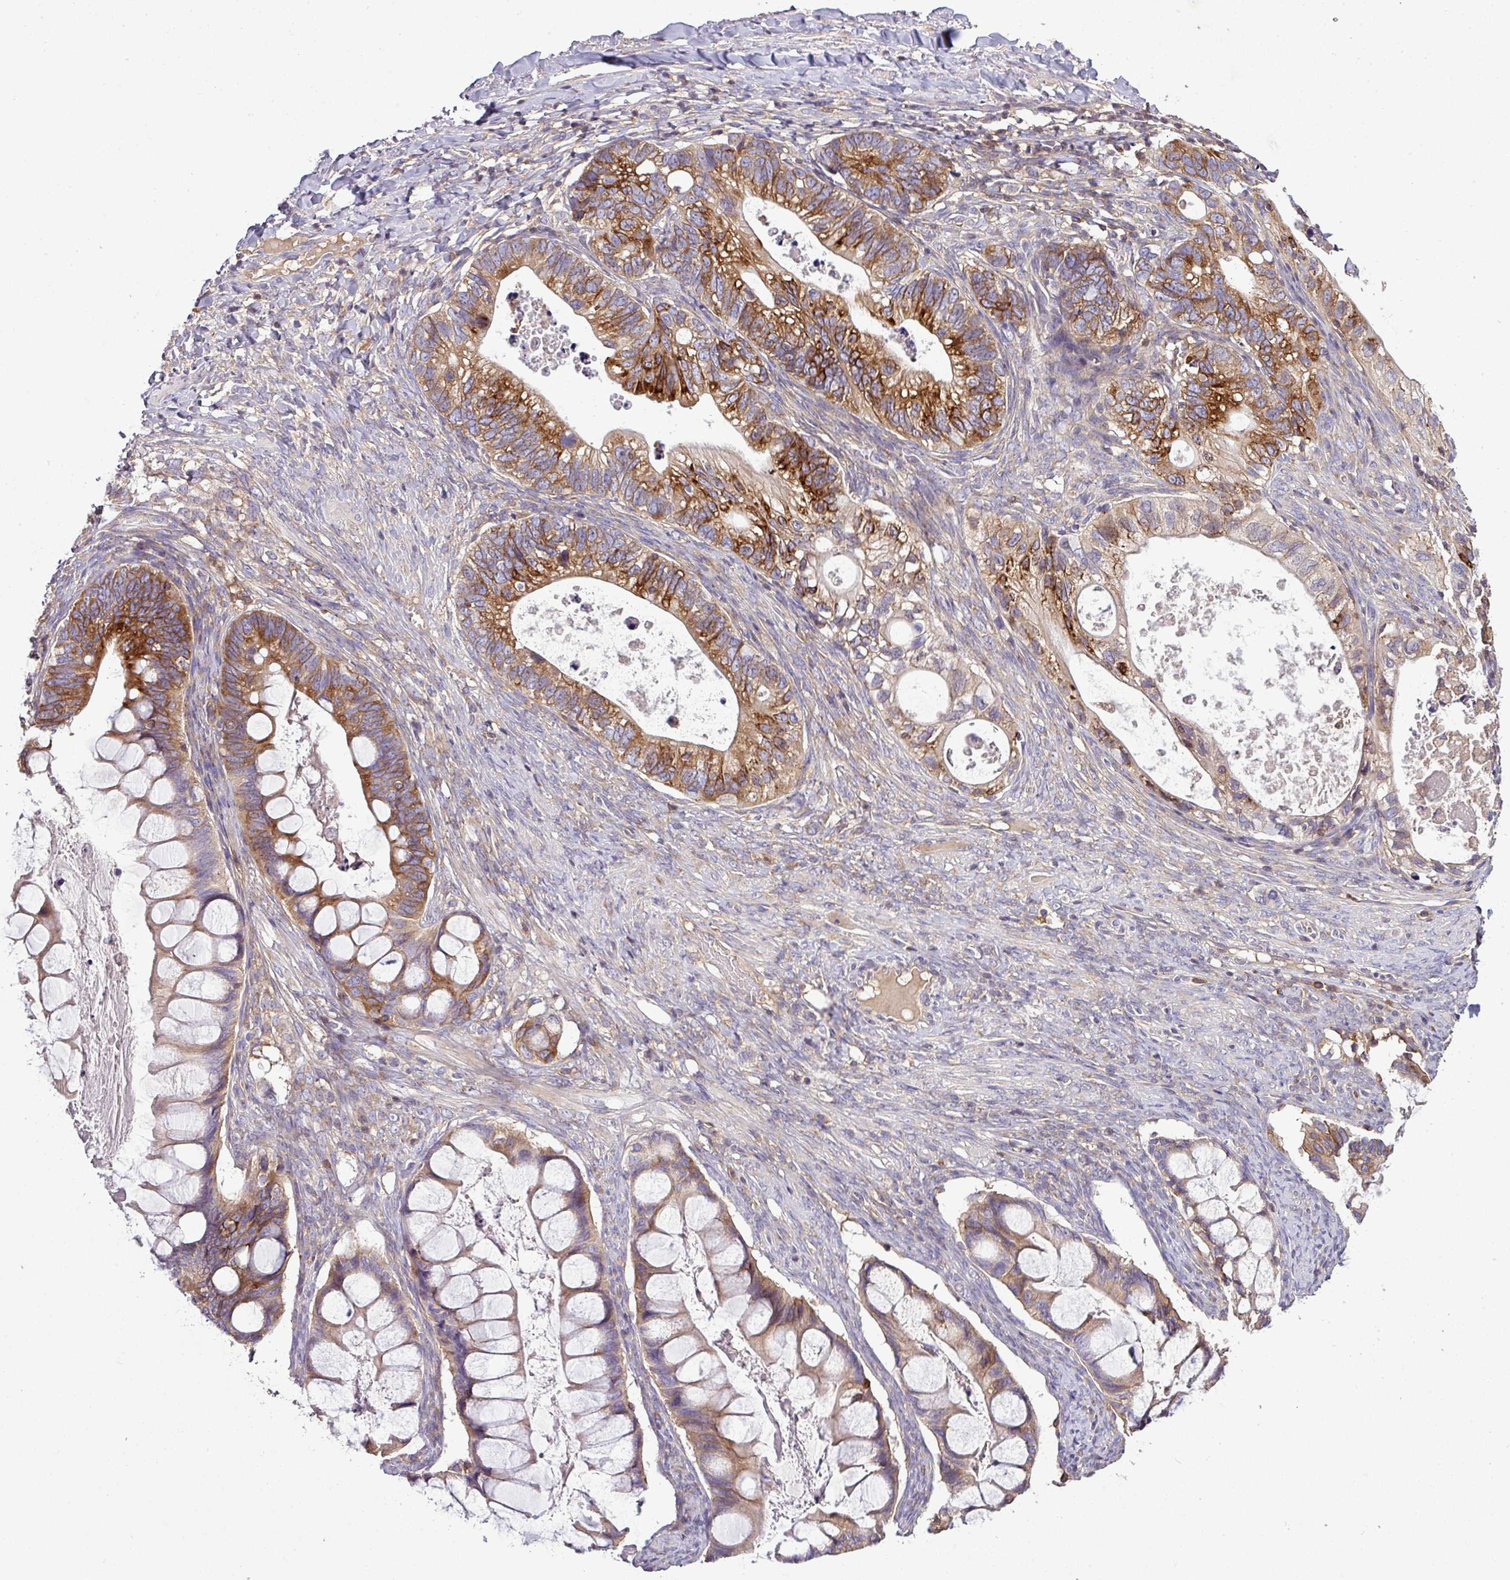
{"staining": {"intensity": "strong", "quantity": "25%-75%", "location": "cytoplasmic/membranous"}, "tissue": "ovarian cancer", "cell_type": "Tumor cells", "image_type": "cancer", "snomed": [{"axis": "morphology", "description": "Cystadenocarcinoma, mucinous, NOS"}, {"axis": "topography", "description": "Ovary"}], "caption": "The photomicrograph reveals immunohistochemical staining of ovarian mucinous cystadenocarcinoma. There is strong cytoplasmic/membranous expression is present in about 25%-75% of tumor cells.", "gene": "LRRC74B", "patient": {"sex": "female", "age": 61}}